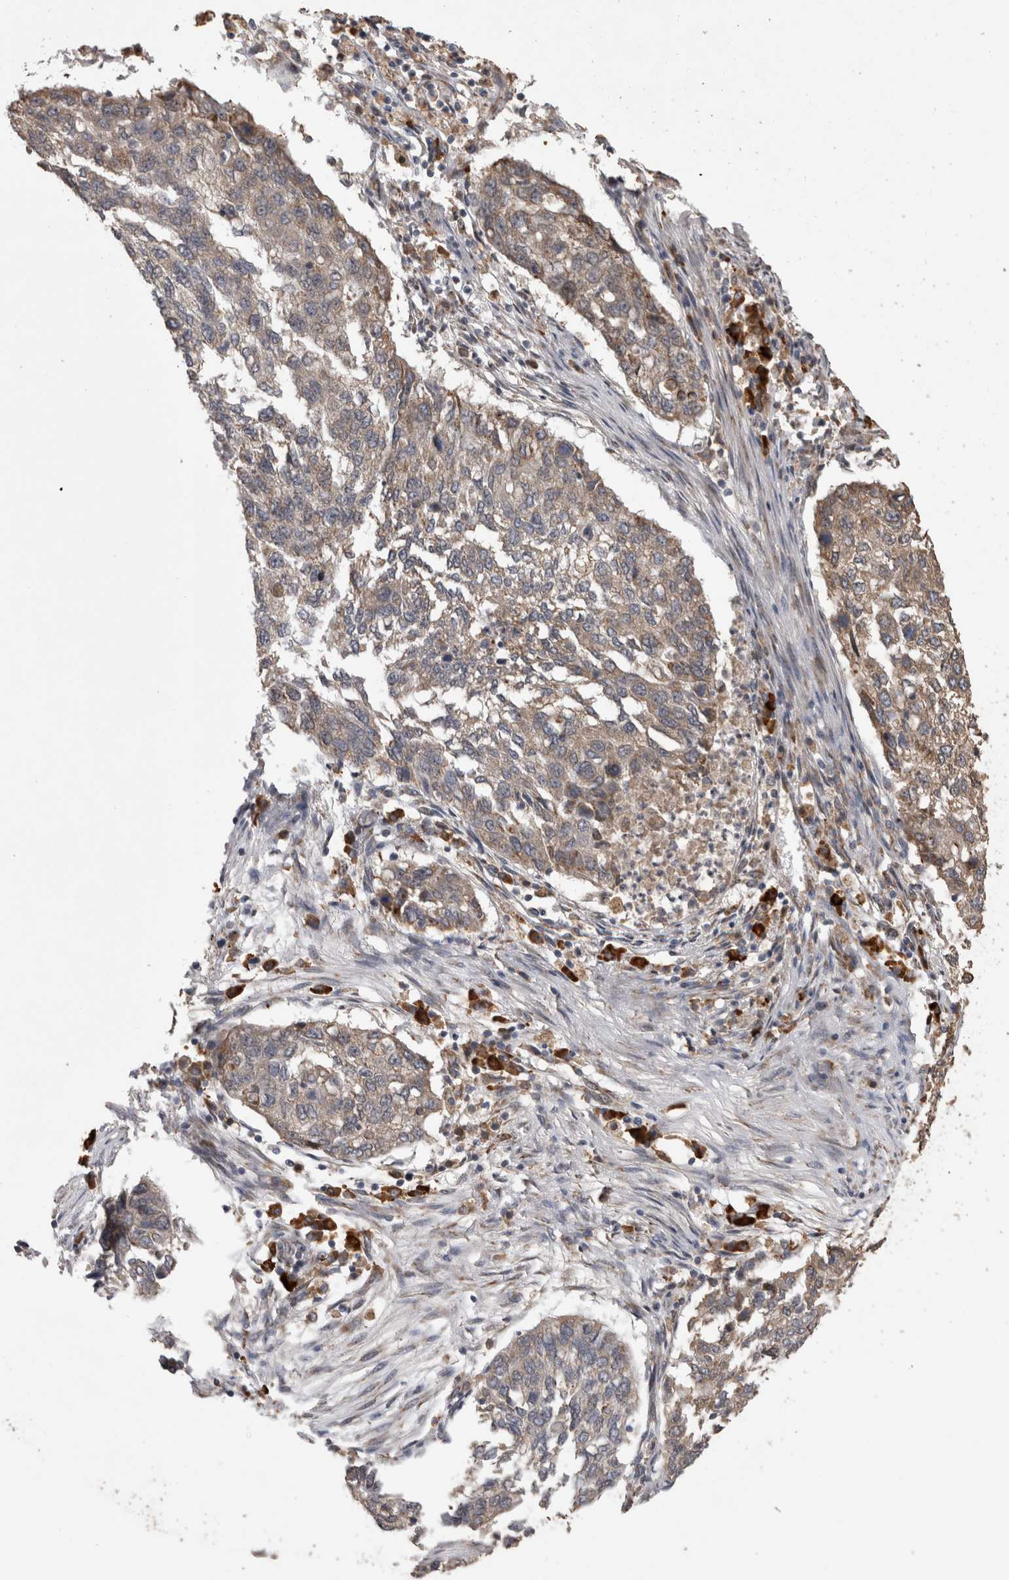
{"staining": {"intensity": "weak", "quantity": "25%-75%", "location": "cytoplasmic/membranous"}, "tissue": "lung cancer", "cell_type": "Tumor cells", "image_type": "cancer", "snomed": [{"axis": "morphology", "description": "Squamous cell carcinoma, NOS"}, {"axis": "topography", "description": "Lung"}], "caption": "This image exhibits immunohistochemistry (IHC) staining of lung cancer, with low weak cytoplasmic/membranous expression in about 25%-75% of tumor cells.", "gene": "TBCE", "patient": {"sex": "female", "age": 63}}